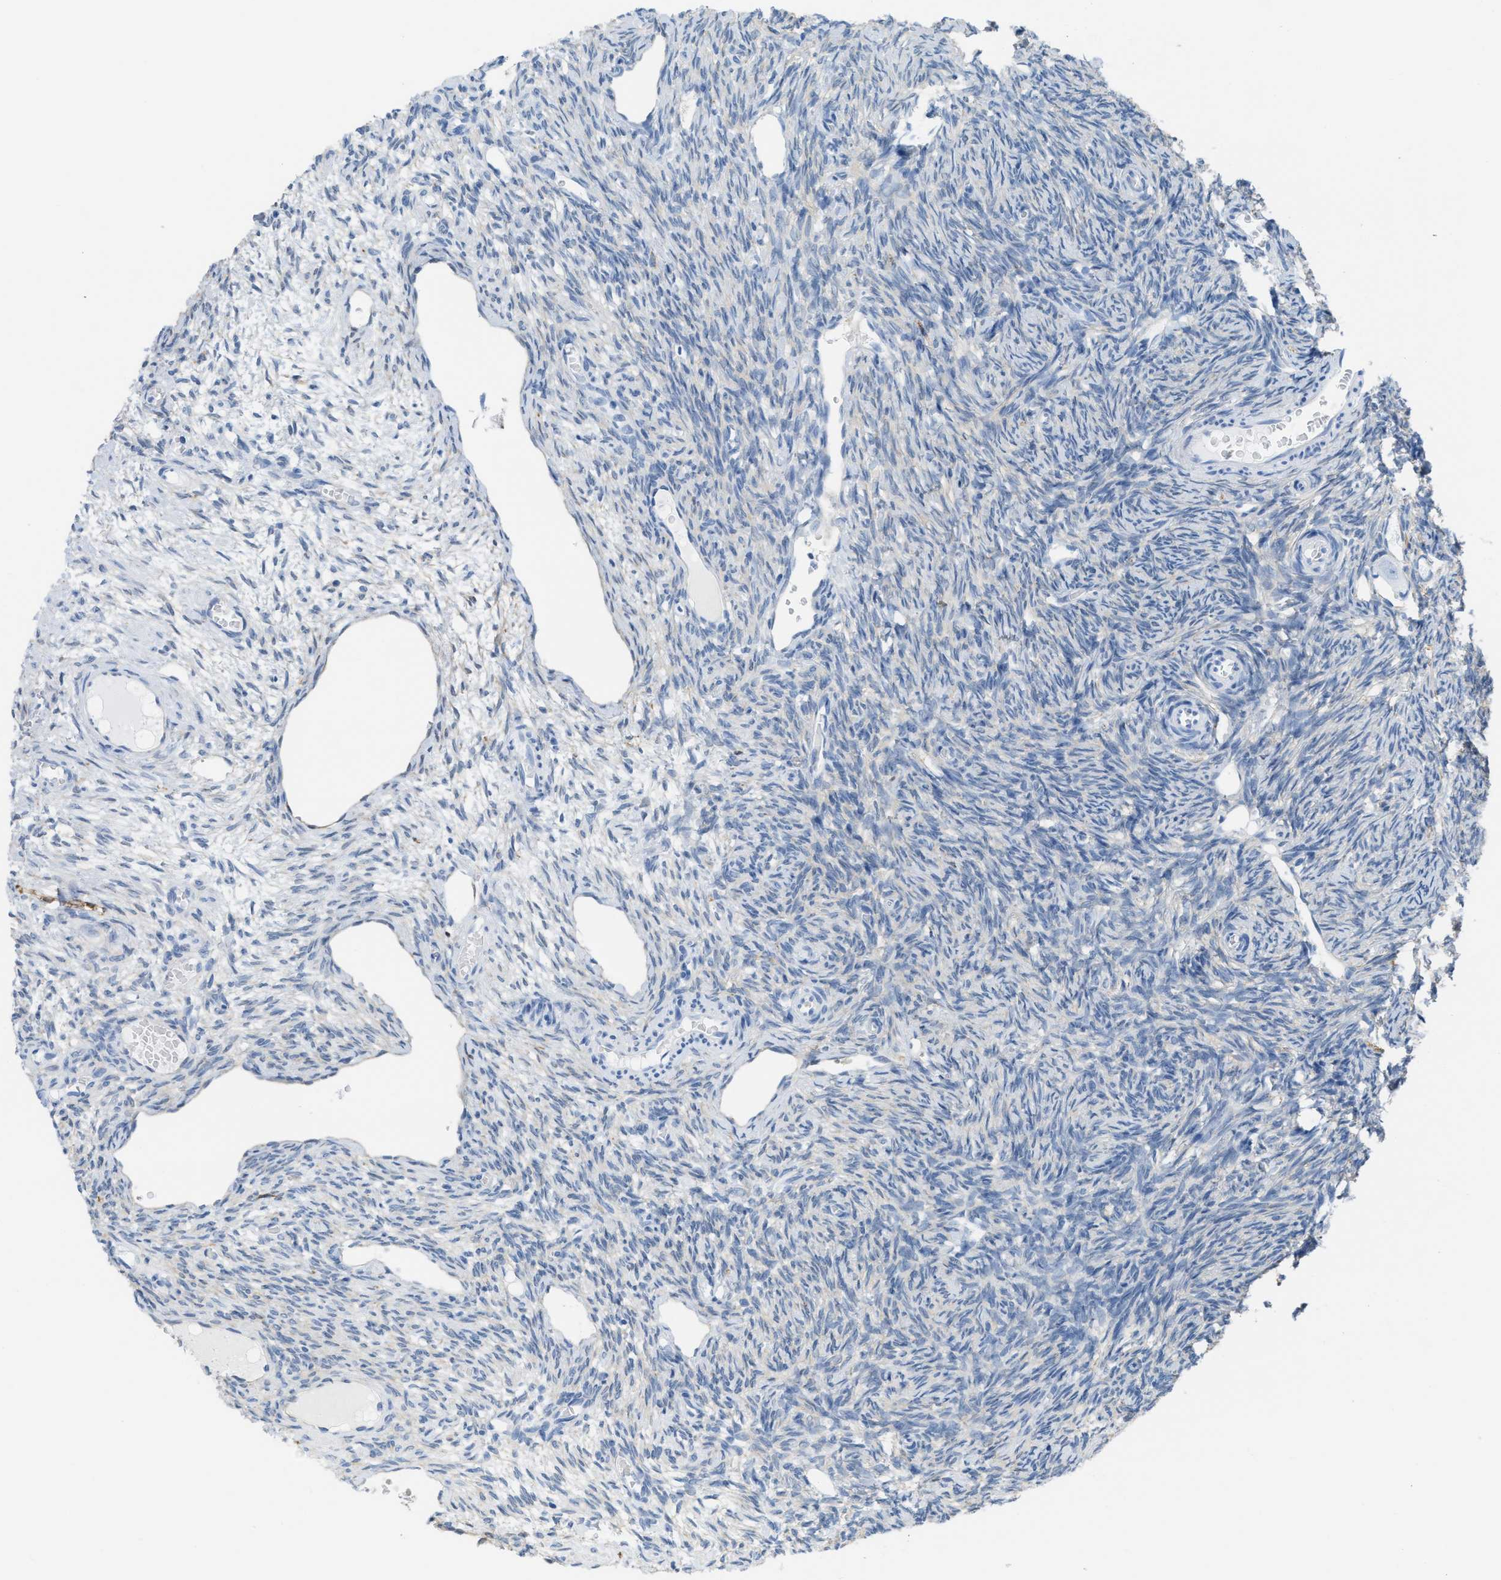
{"staining": {"intensity": "negative", "quantity": "none", "location": "none"}, "tissue": "ovary", "cell_type": "Follicle cells", "image_type": "normal", "snomed": [{"axis": "morphology", "description": "Normal tissue, NOS"}, {"axis": "topography", "description": "Ovary"}], "caption": "The photomicrograph shows no staining of follicle cells in normal ovary.", "gene": "ASGR1", "patient": {"sex": "female", "age": 27}}